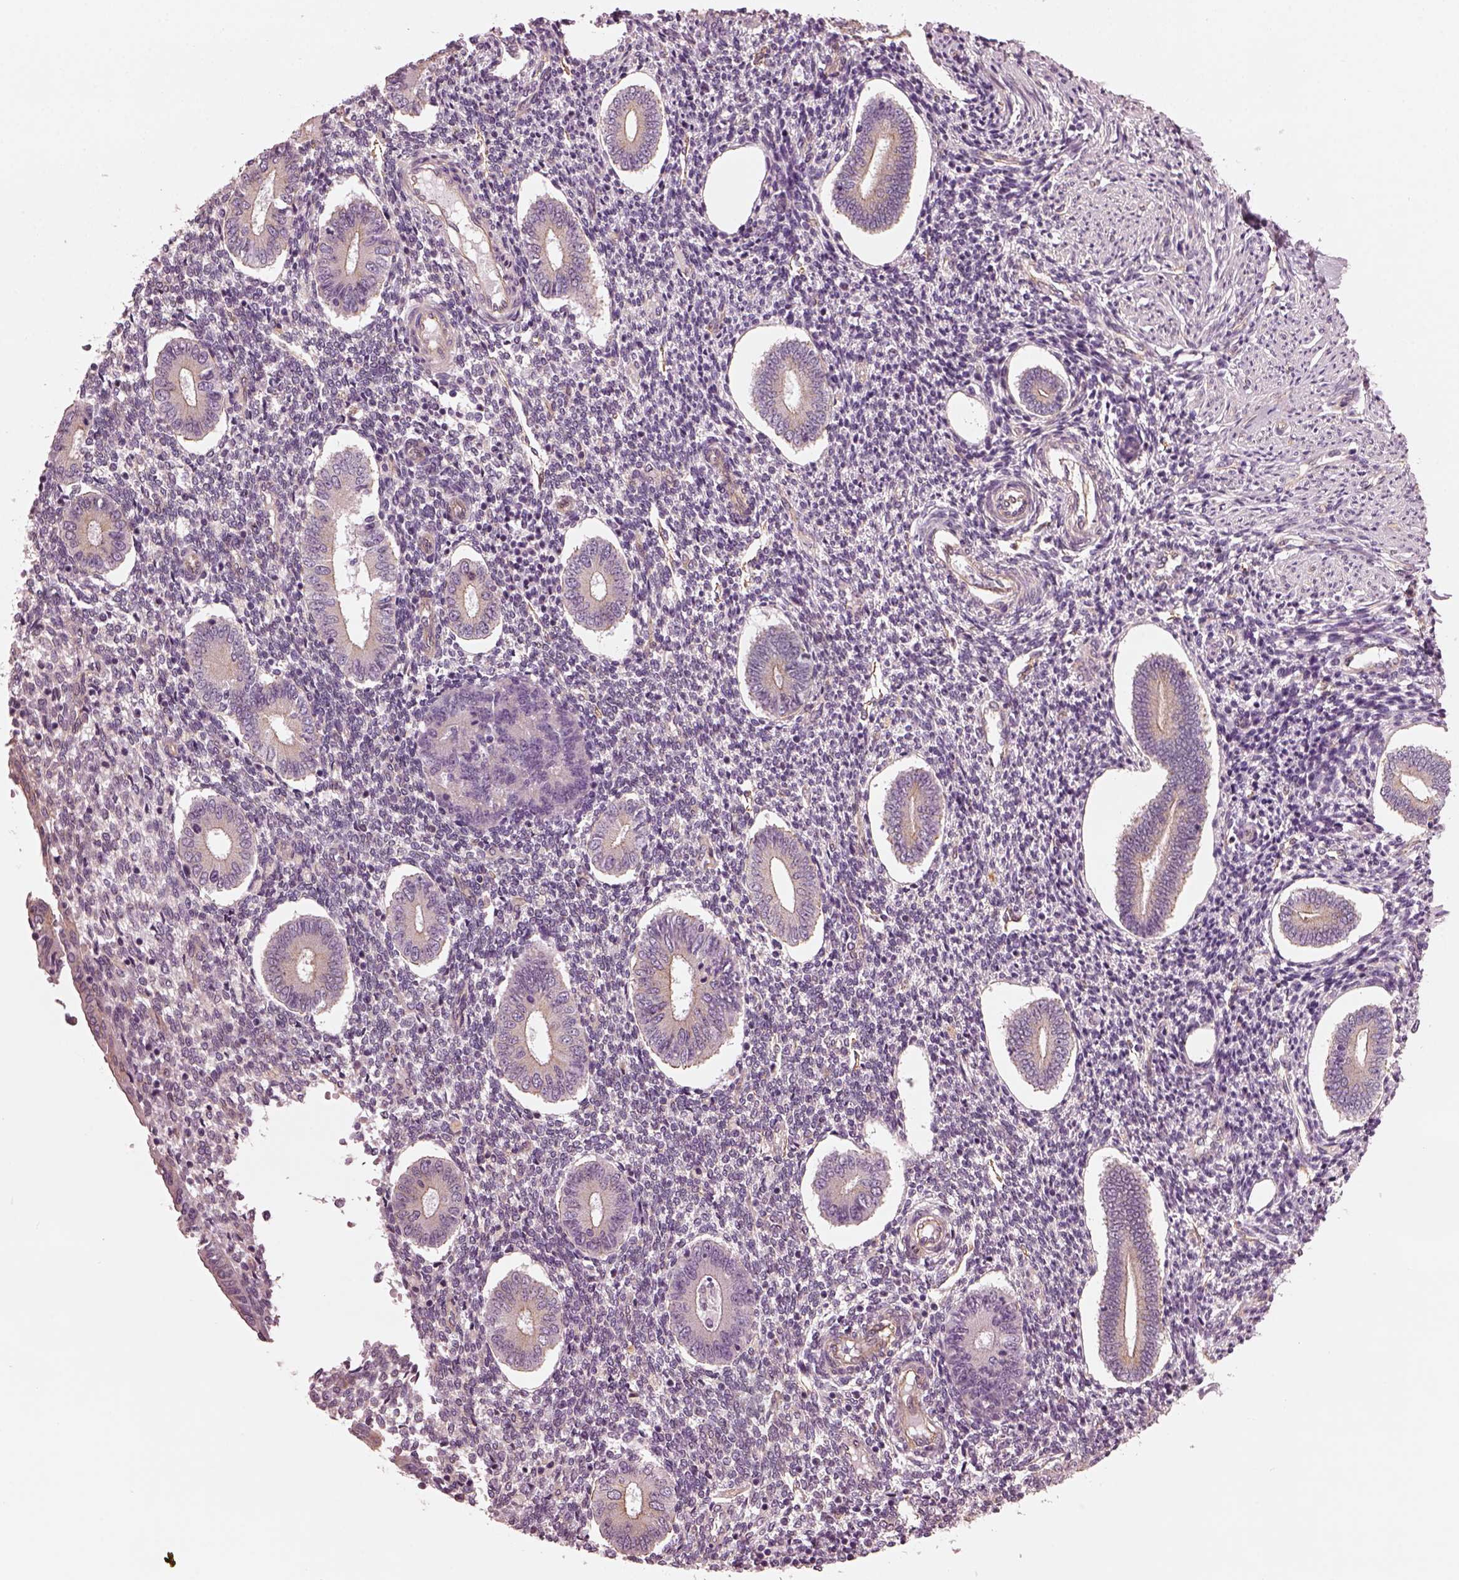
{"staining": {"intensity": "negative", "quantity": "none", "location": "none"}, "tissue": "endometrium", "cell_type": "Cells in endometrial stroma", "image_type": "normal", "snomed": [{"axis": "morphology", "description": "Normal tissue, NOS"}, {"axis": "topography", "description": "Endometrium"}], "caption": "Human endometrium stained for a protein using immunohistochemistry (IHC) exhibits no staining in cells in endometrial stroma.", "gene": "ODAD1", "patient": {"sex": "female", "age": 40}}